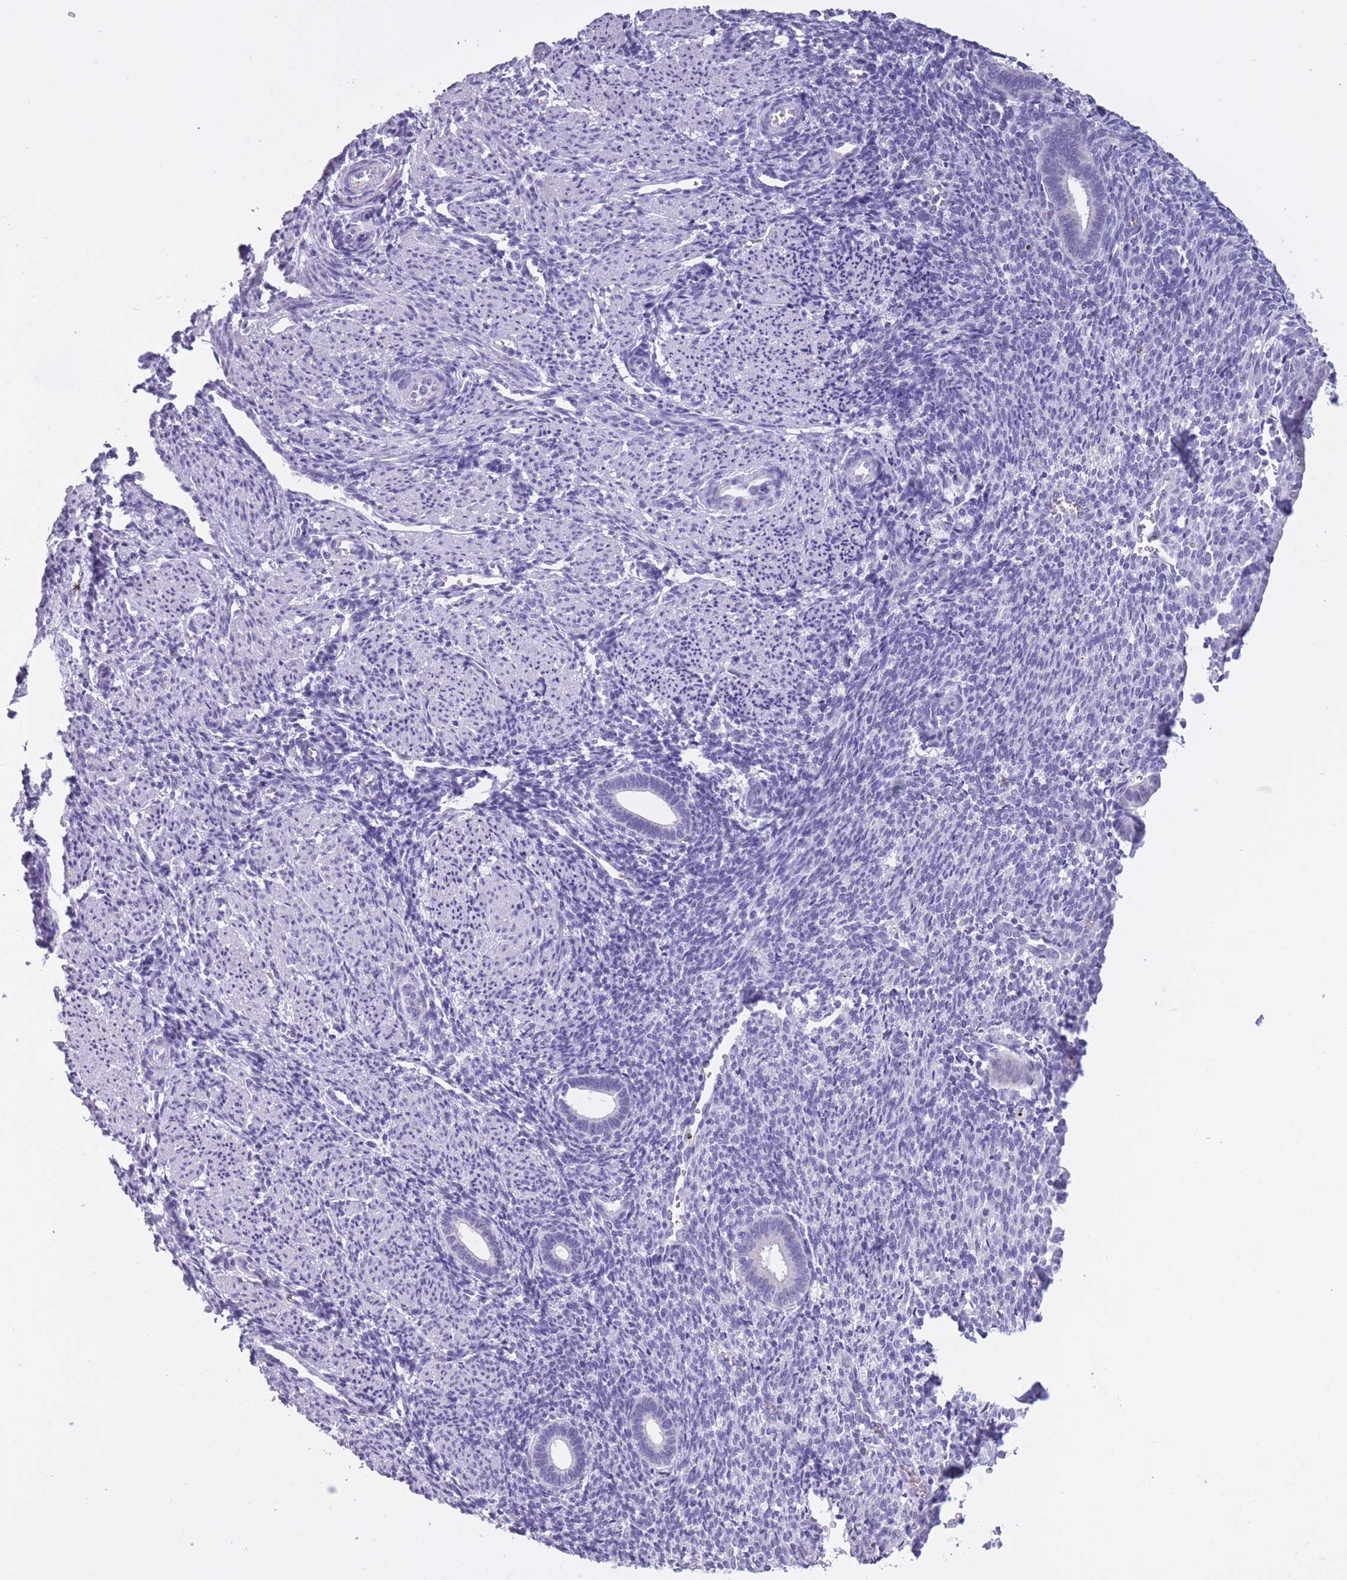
{"staining": {"intensity": "negative", "quantity": "none", "location": "none"}, "tissue": "endometrium", "cell_type": "Cells in endometrial stroma", "image_type": "normal", "snomed": [{"axis": "morphology", "description": "Normal tissue, NOS"}, {"axis": "topography", "description": "Endometrium"}], "caption": "An image of endometrium stained for a protein reveals no brown staining in cells in endometrial stroma.", "gene": "OR7C1", "patient": {"sex": "female", "age": 32}}